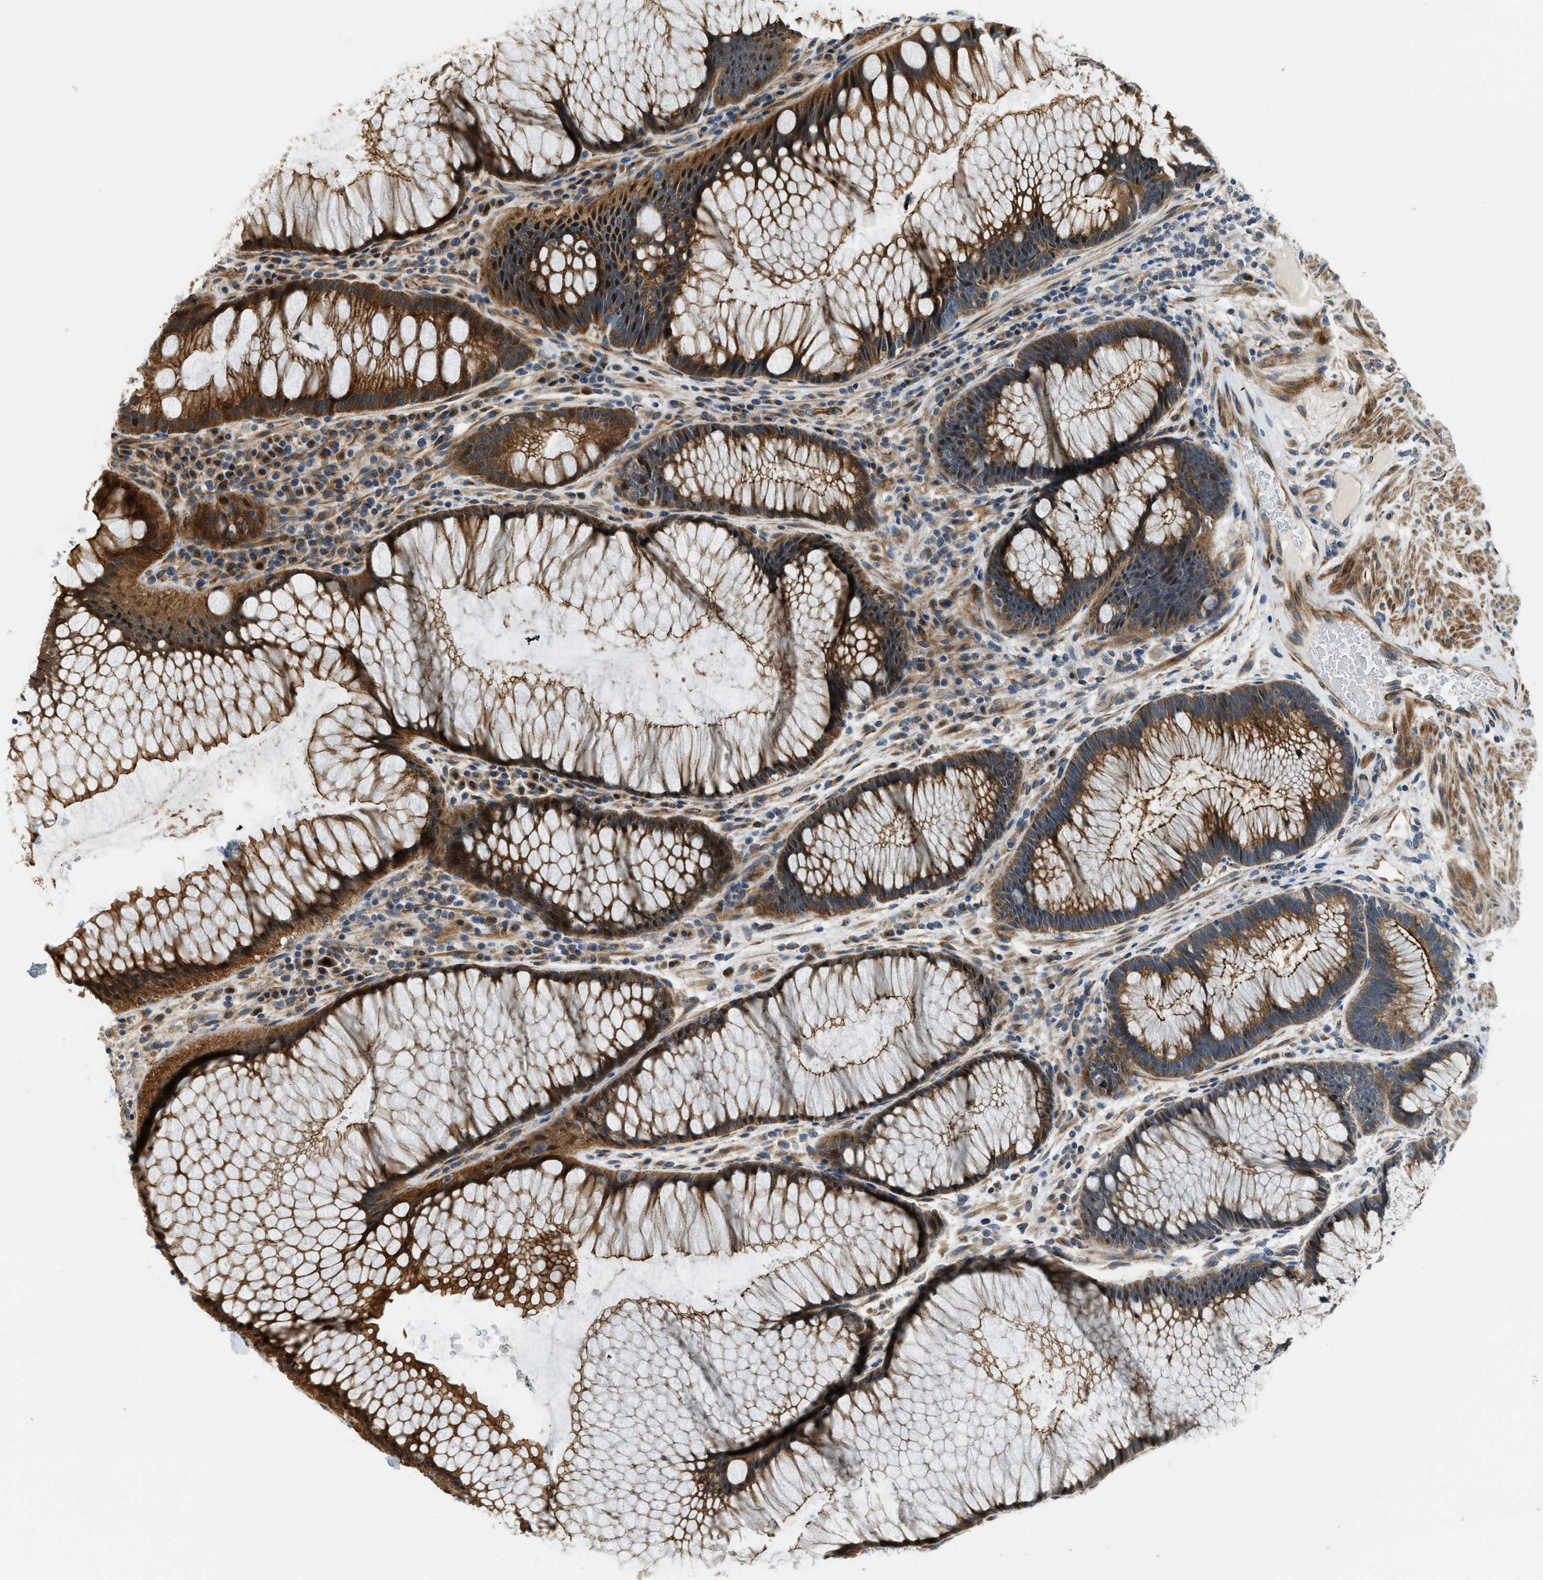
{"staining": {"intensity": "strong", "quantity": ">75%", "location": "cytoplasmic/membranous"}, "tissue": "rectum", "cell_type": "Glandular cells", "image_type": "normal", "snomed": [{"axis": "morphology", "description": "Normal tissue, NOS"}, {"axis": "topography", "description": "Rectum"}], "caption": "Protein staining reveals strong cytoplasmic/membranous staining in about >75% of glandular cells in benign rectum.", "gene": "ALOX12", "patient": {"sex": "male", "age": 51}}